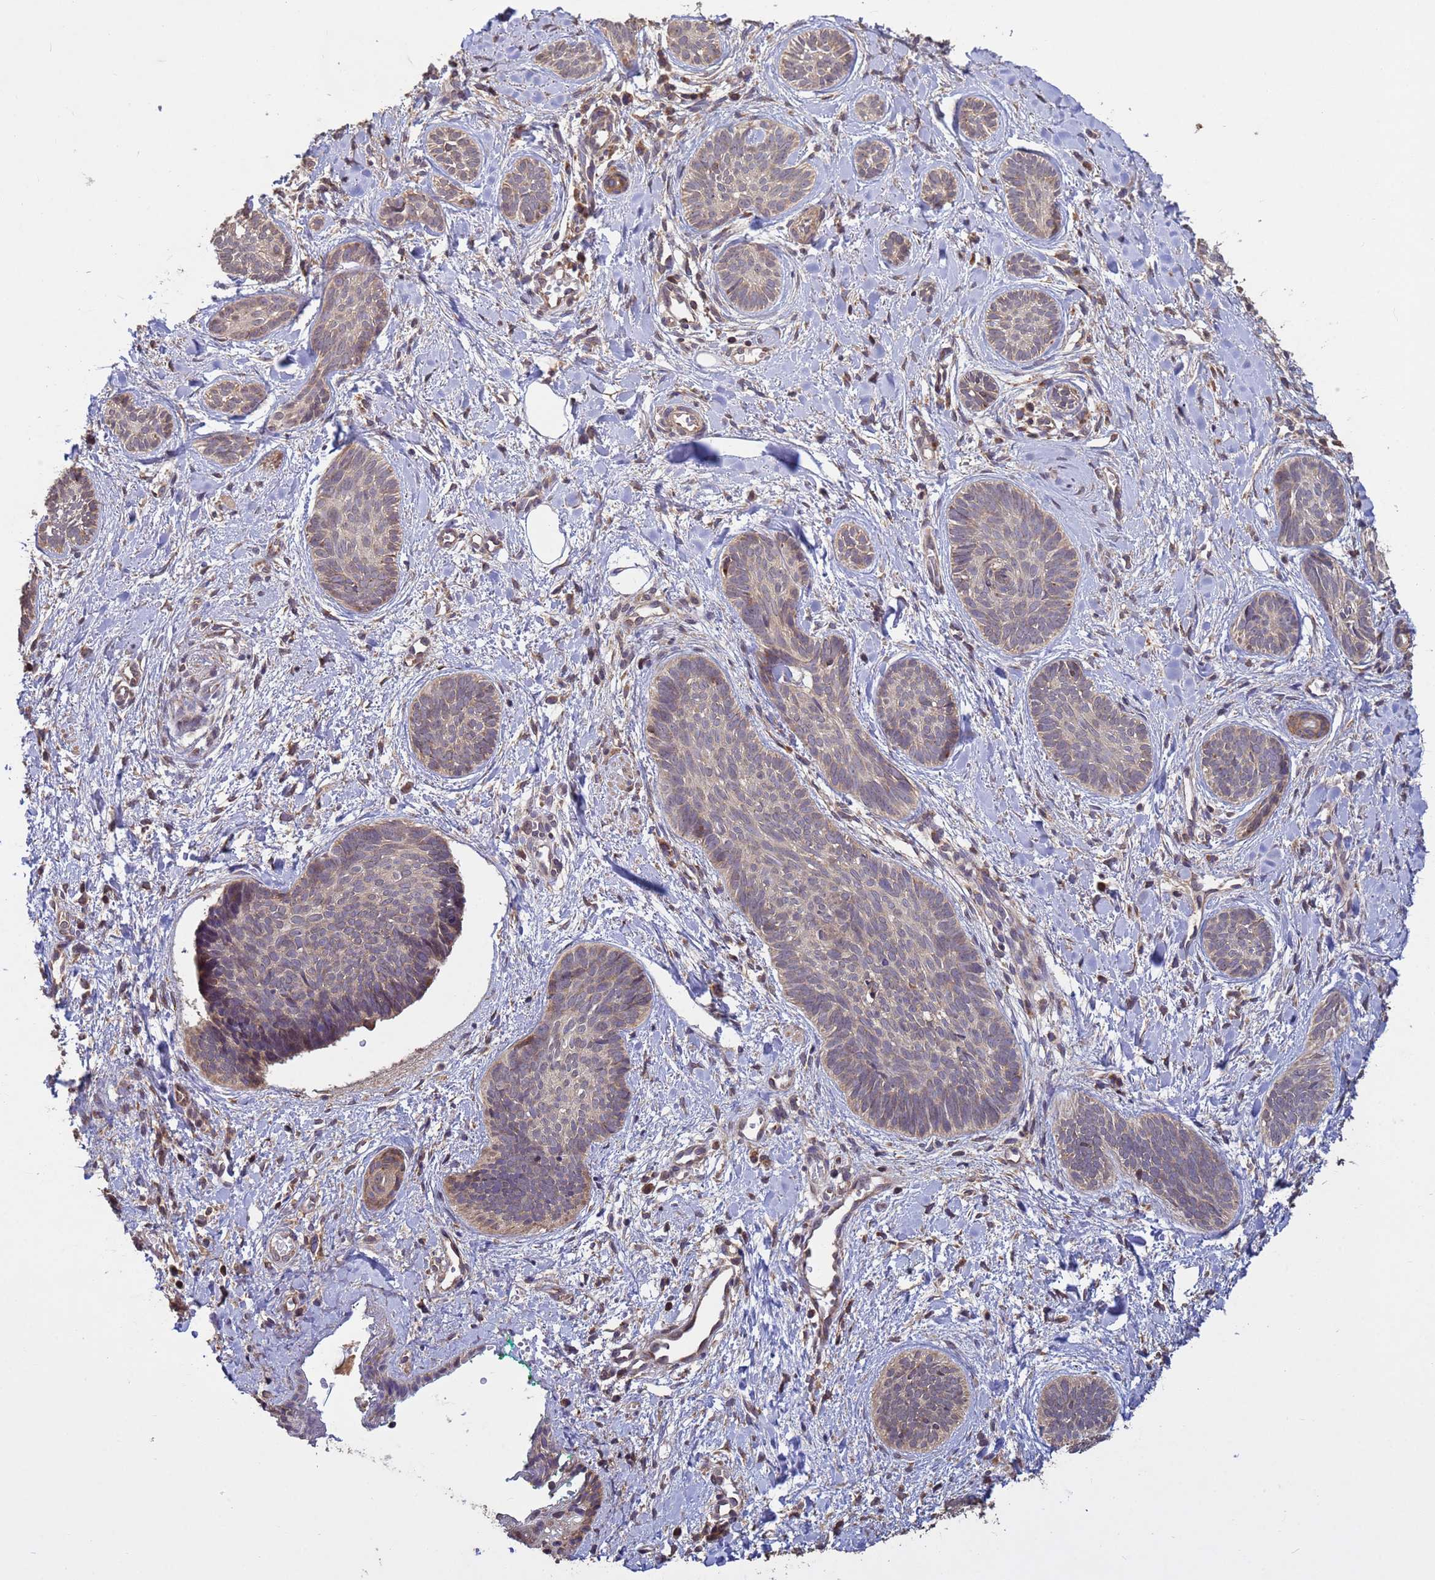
{"staining": {"intensity": "weak", "quantity": "25%-75%", "location": "cytoplasmic/membranous"}, "tissue": "skin cancer", "cell_type": "Tumor cells", "image_type": "cancer", "snomed": [{"axis": "morphology", "description": "Basal cell carcinoma"}, {"axis": "topography", "description": "Skin"}], "caption": "A low amount of weak cytoplasmic/membranous staining is identified in approximately 25%-75% of tumor cells in basal cell carcinoma (skin) tissue.", "gene": "P2RX7", "patient": {"sex": "female", "age": 81}}